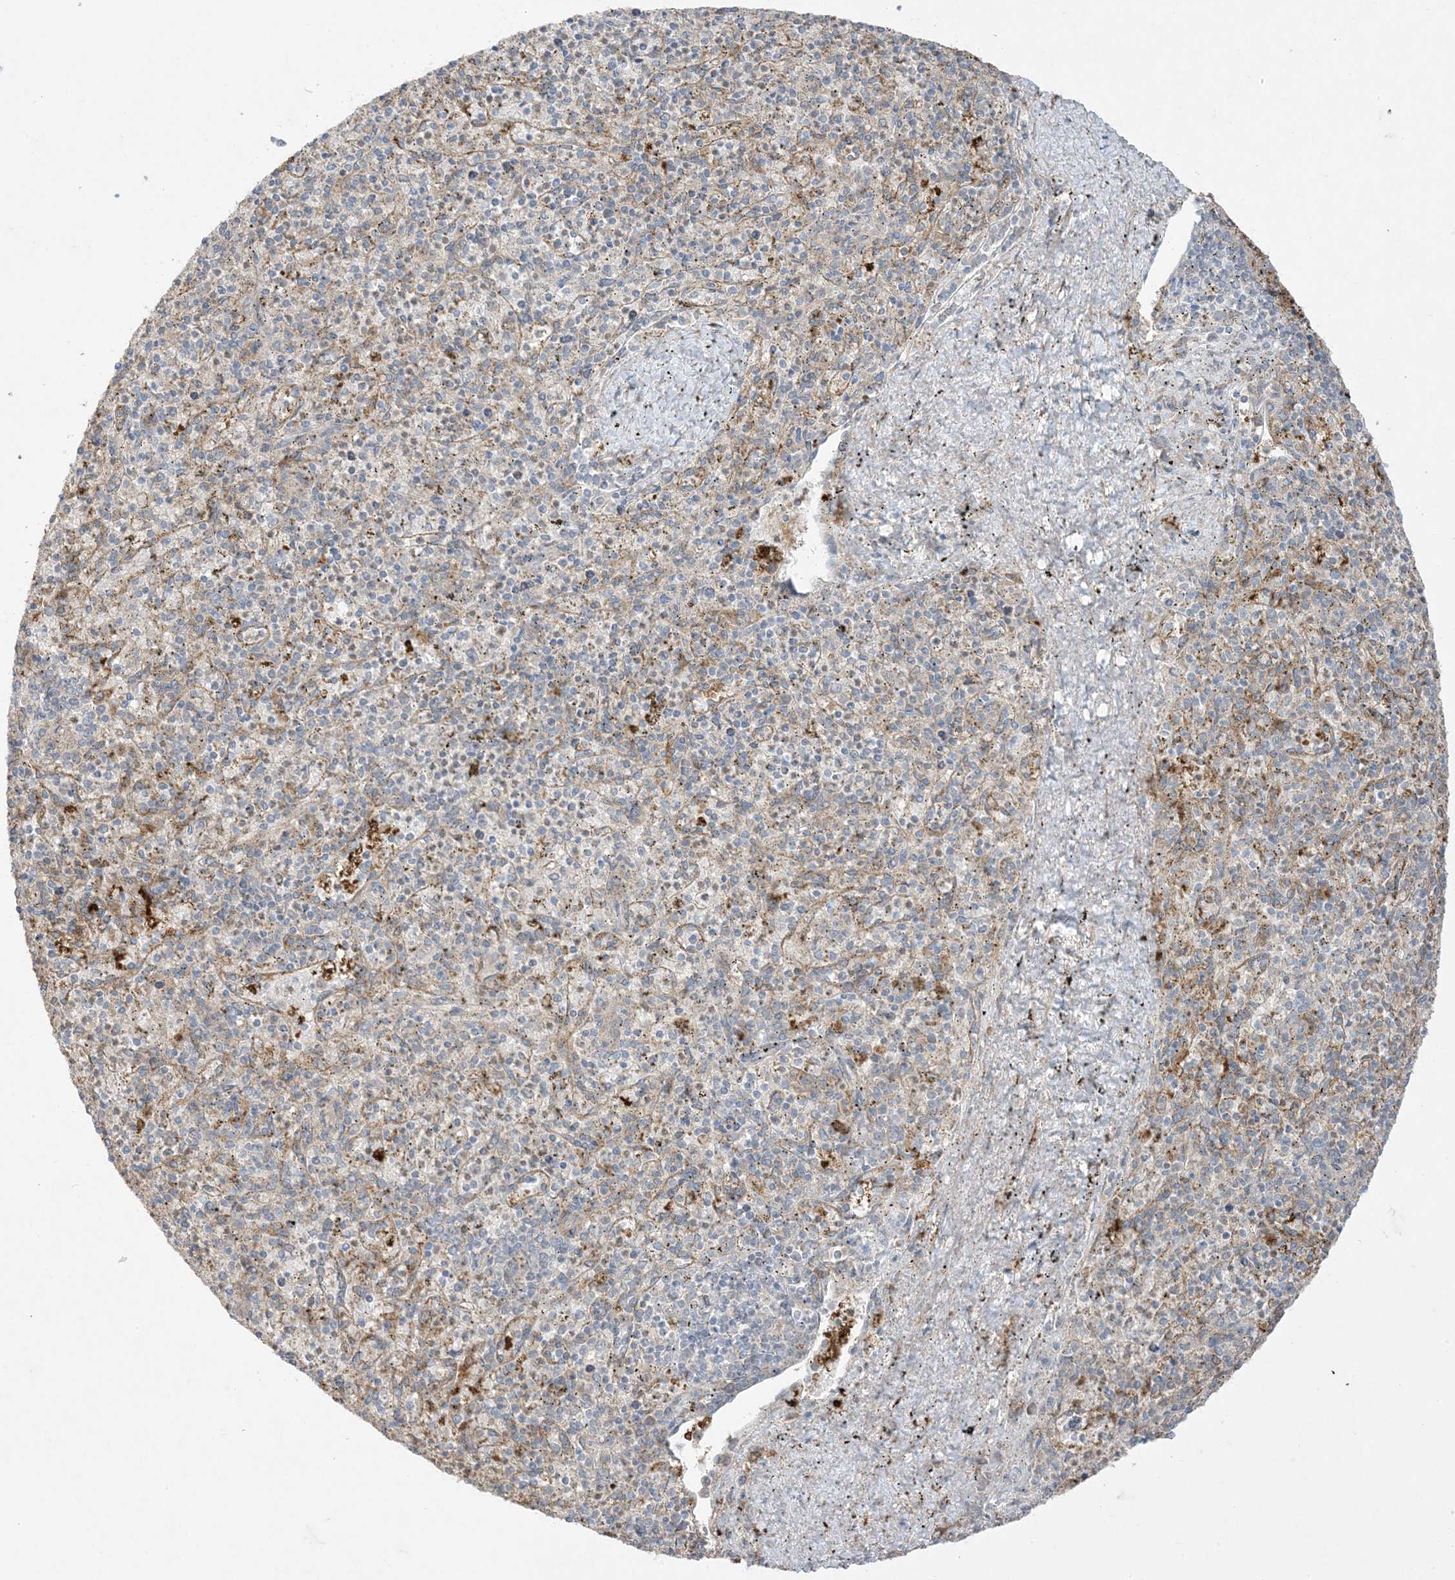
{"staining": {"intensity": "negative", "quantity": "none", "location": "none"}, "tissue": "spleen", "cell_type": "Cells in red pulp", "image_type": "normal", "snomed": [{"axis": "morphology", "description": "Normal tissue, NOS"}, {"axis": "topography", "description": "Spleen"}], "caption": "Histopathology image shows no significant protein expression in cells in red pulp of benign spleen.", "gene": "ODC1", "patient": {"sex": "male", "age": 72}}